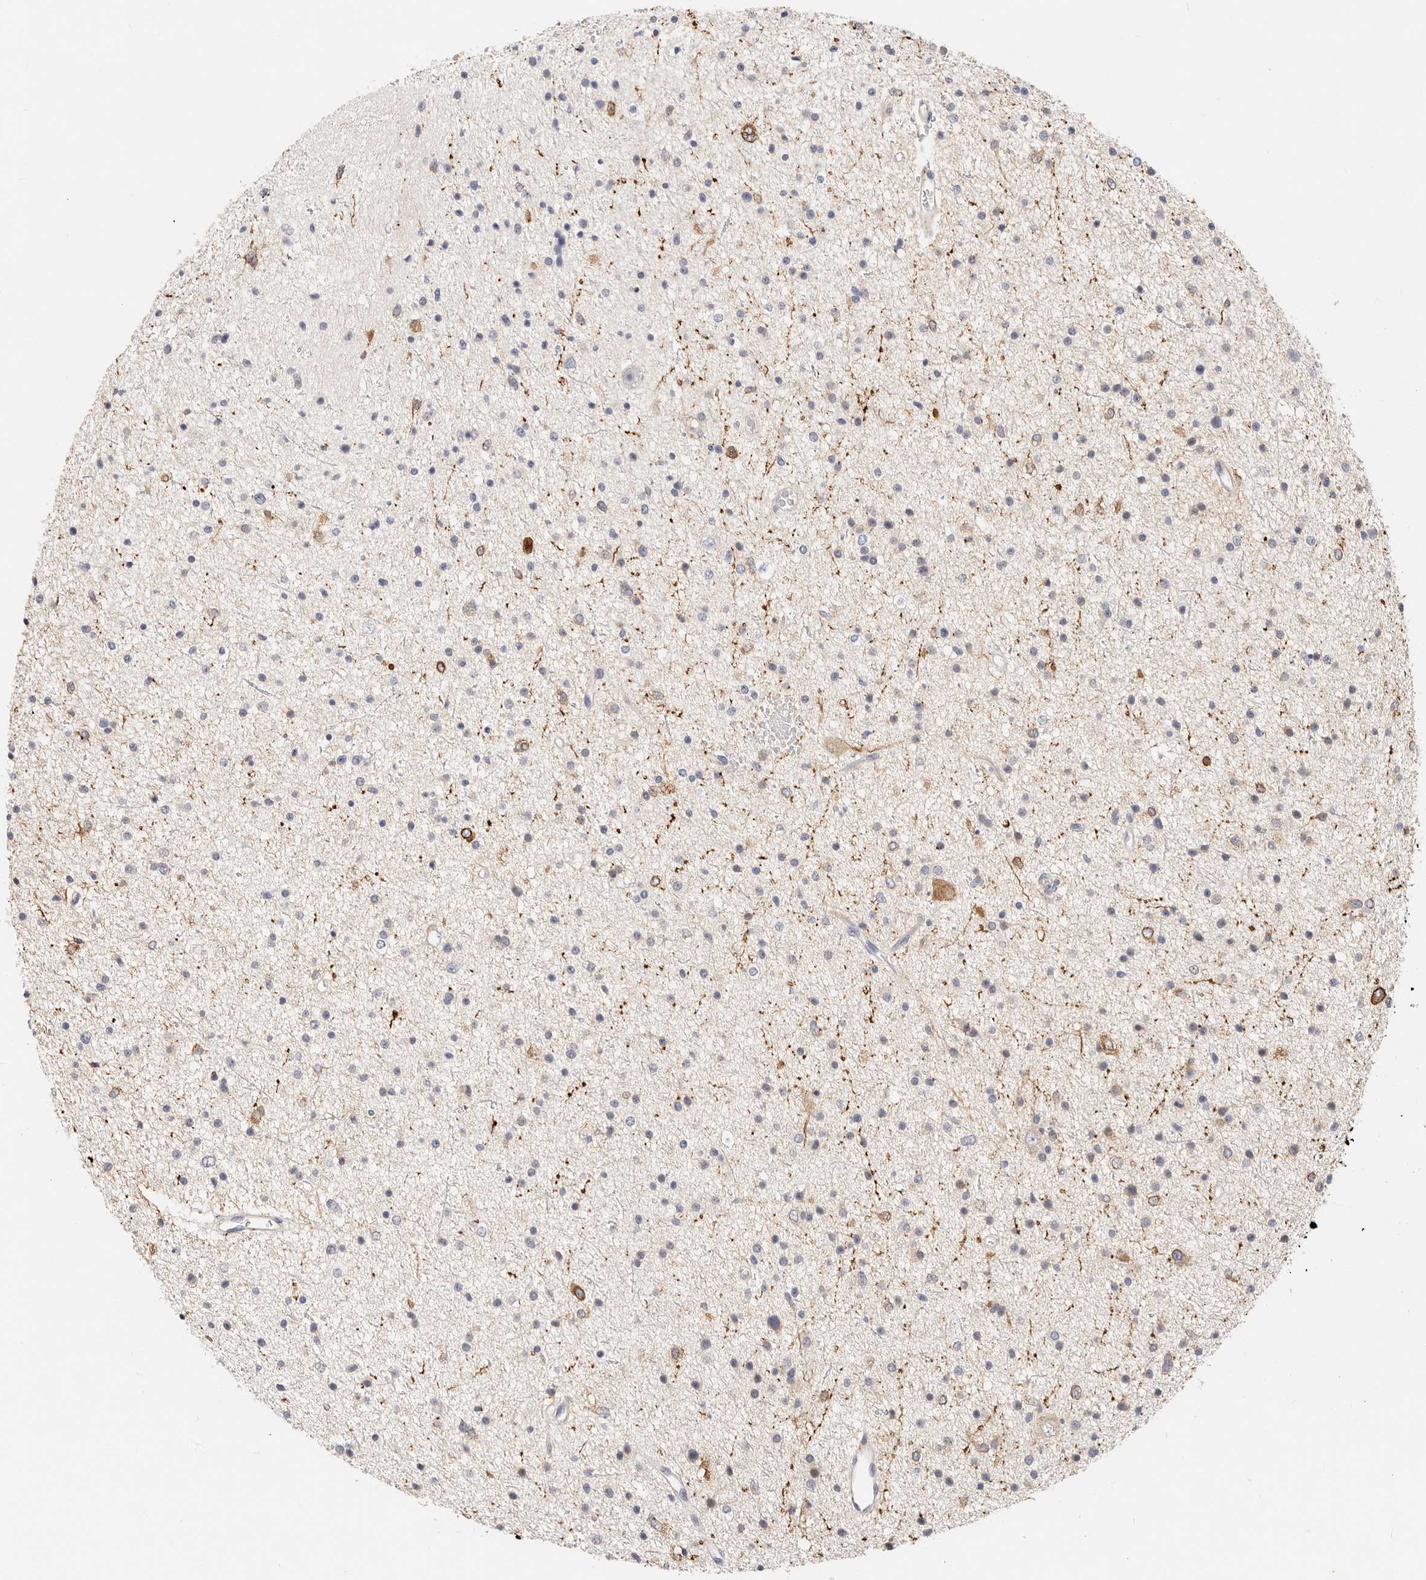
{"staining": {"intensity": "negative", "quantity": "none", "location": "none"}, "tissue": "glioma", "cell_type": "Tumor cells", "image_type": "cancer", "snomed": [{"axis": "morphology", "description": "Glioma, malignant, Low grade"}, {"axis": "topography", "description": "Brain"}], "caption": "This is an immunohistochemistry histopathology image of human glioma. There is no positivity in tumor cells.", "gene": "ZRANB1", "patient": {"sex": "female", "age": 37}}